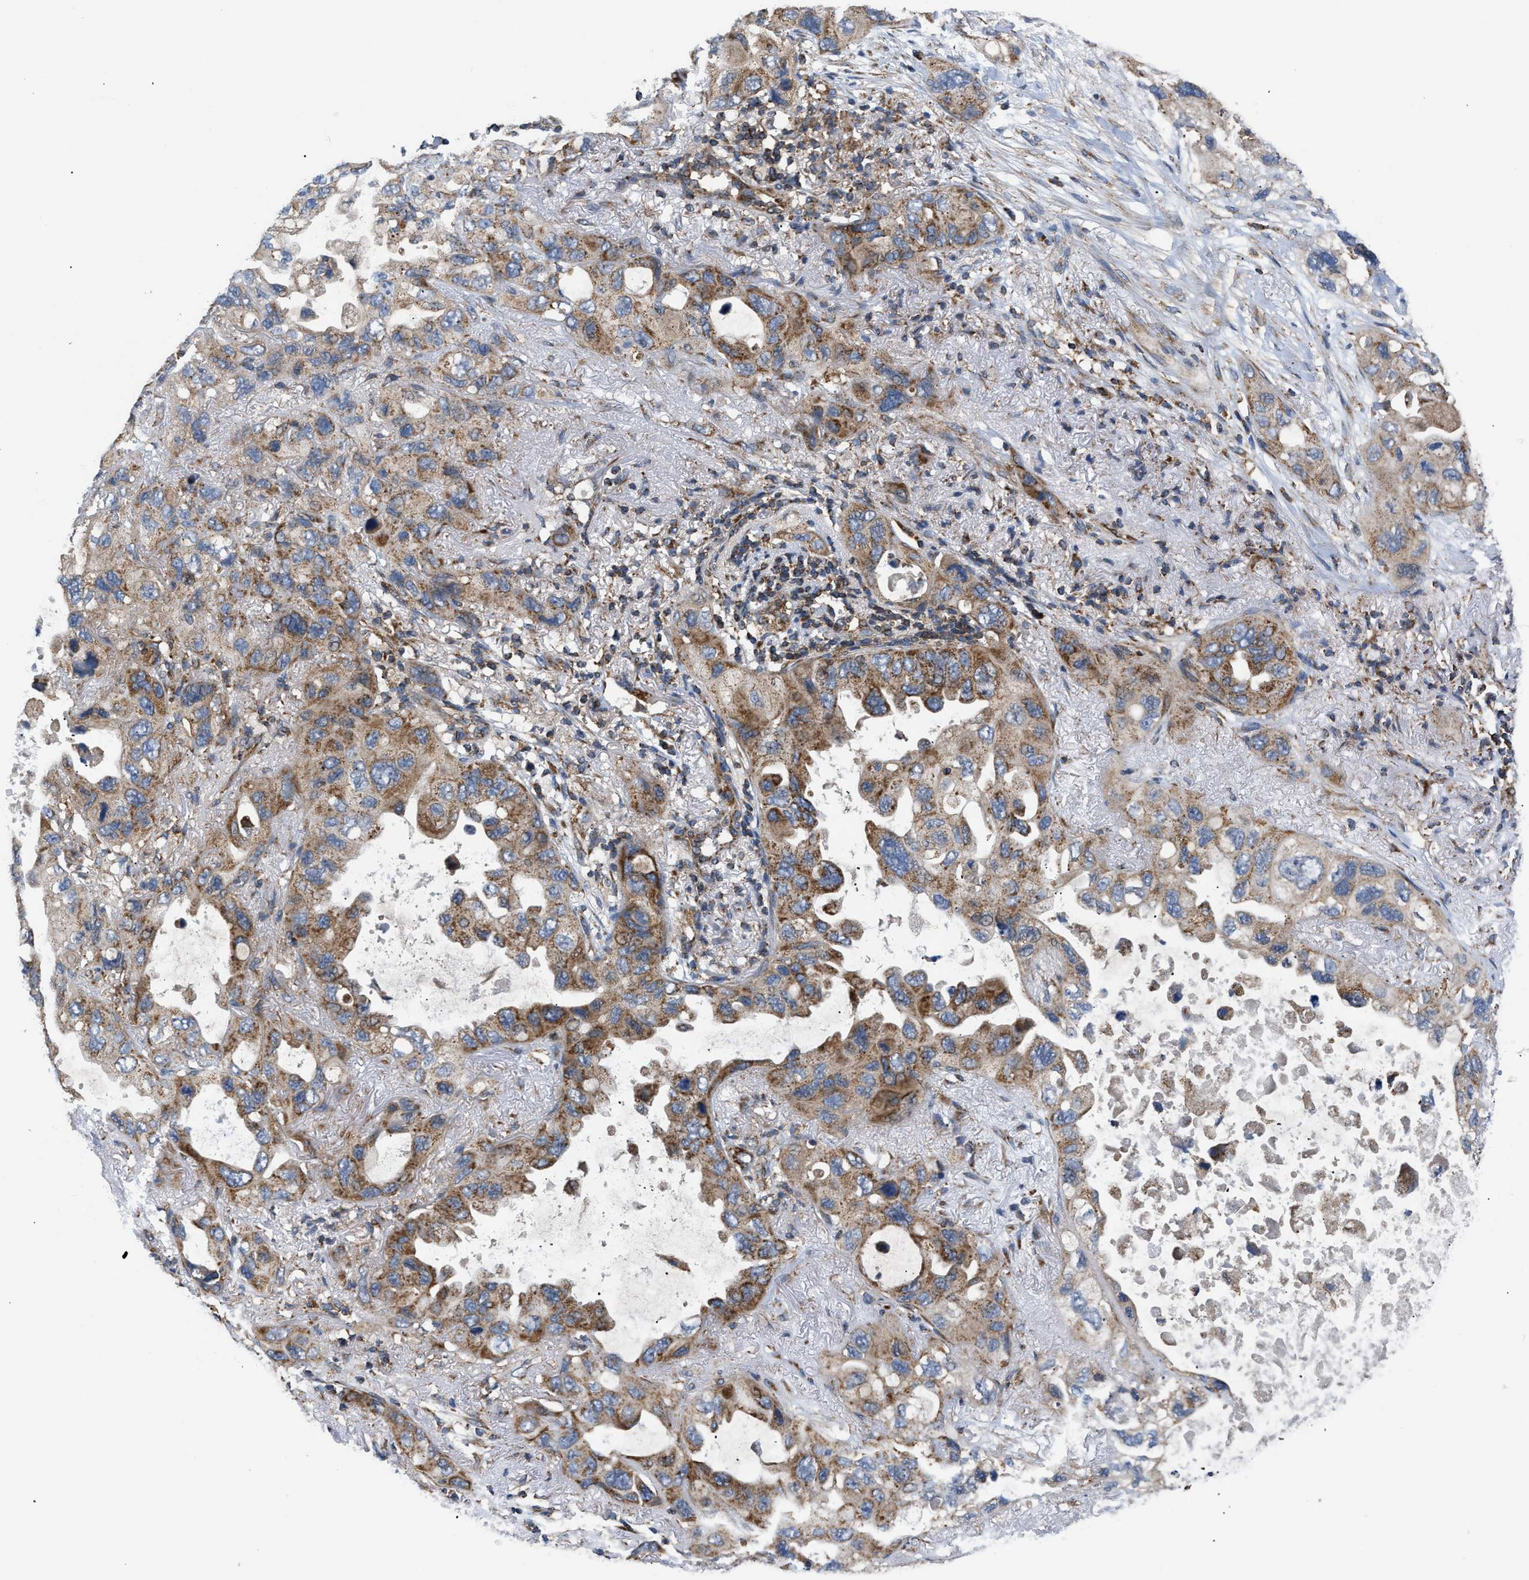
{"staining": {"intensity": "moderate", "quantity": ">75%", "location": "cytoplasmic/membranous"}, "tissue": "lung cancer", "cell_type": "Tumor cells", "image_type": "cancer", "snomed": [{"axis": "morphology", "description": "Squamous cell carcinoma, NOS"}, {"axis": "topography", "description": "Lung"}], "caption": "IHC of lung cancer shows medium levels of moderate cytoplasmic/membranous staining in about >75% of tumor cells.", "gene": "OPTN", "patient": {"sex": "female", "age": 73}}